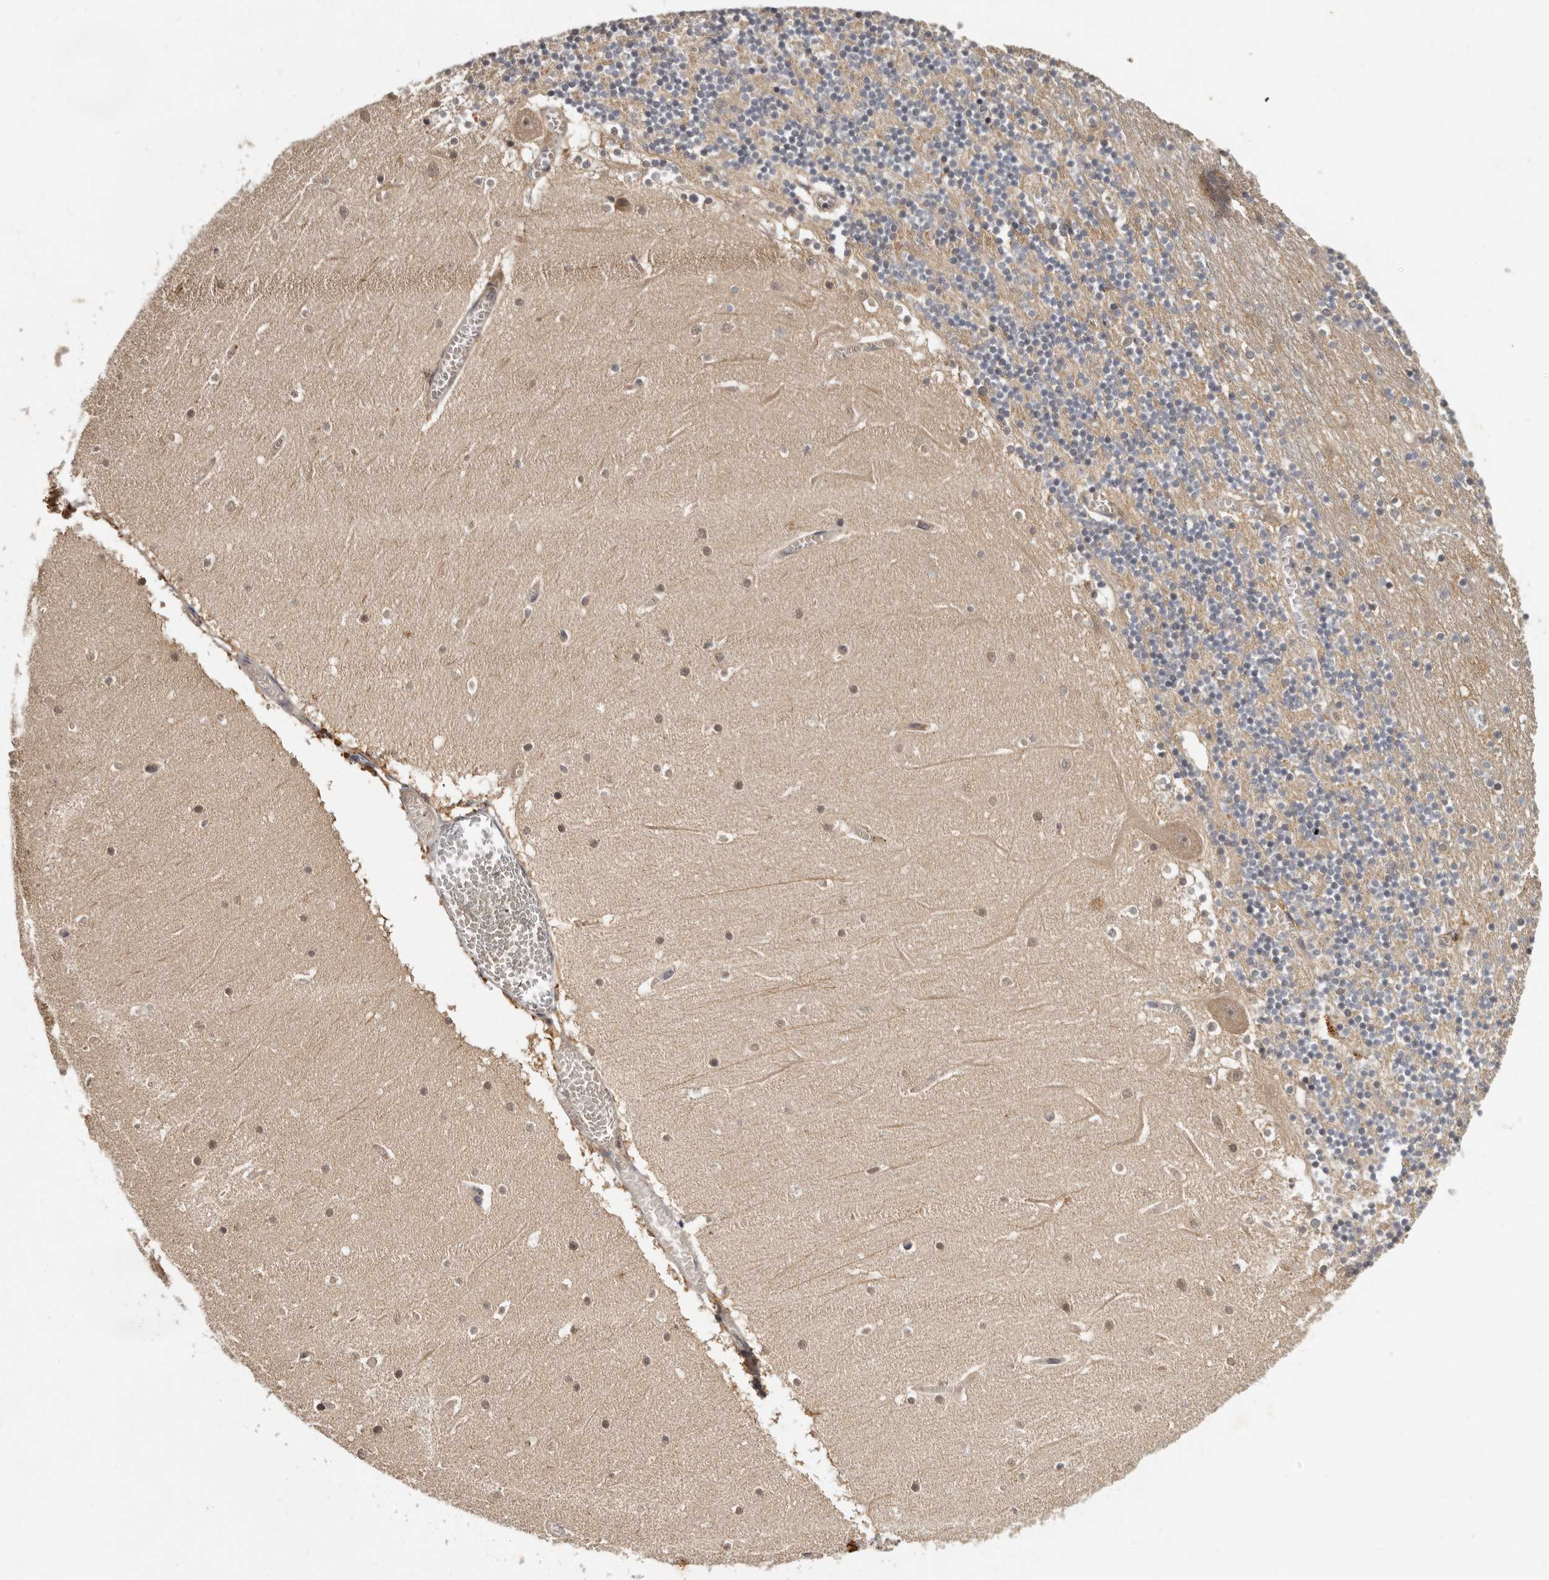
{"staining": {"intensity": "negative", "quantity": "none", "location": "none"}, "tissue": "cerebellum", "cell_type": "Cells in granular layer", "image_type": "normal", "snomed": [{"axis": "morphology", "description": "Normal tissue, NOS"}, {"axis": "topography", "description": "Cerebellum"}], "caption": "This is an IHC image of unremarkable cerebellum. There is no staining in cells in granular layer.", "gene": "INAVA", "patient": {"sex": "female", "age": 28}}